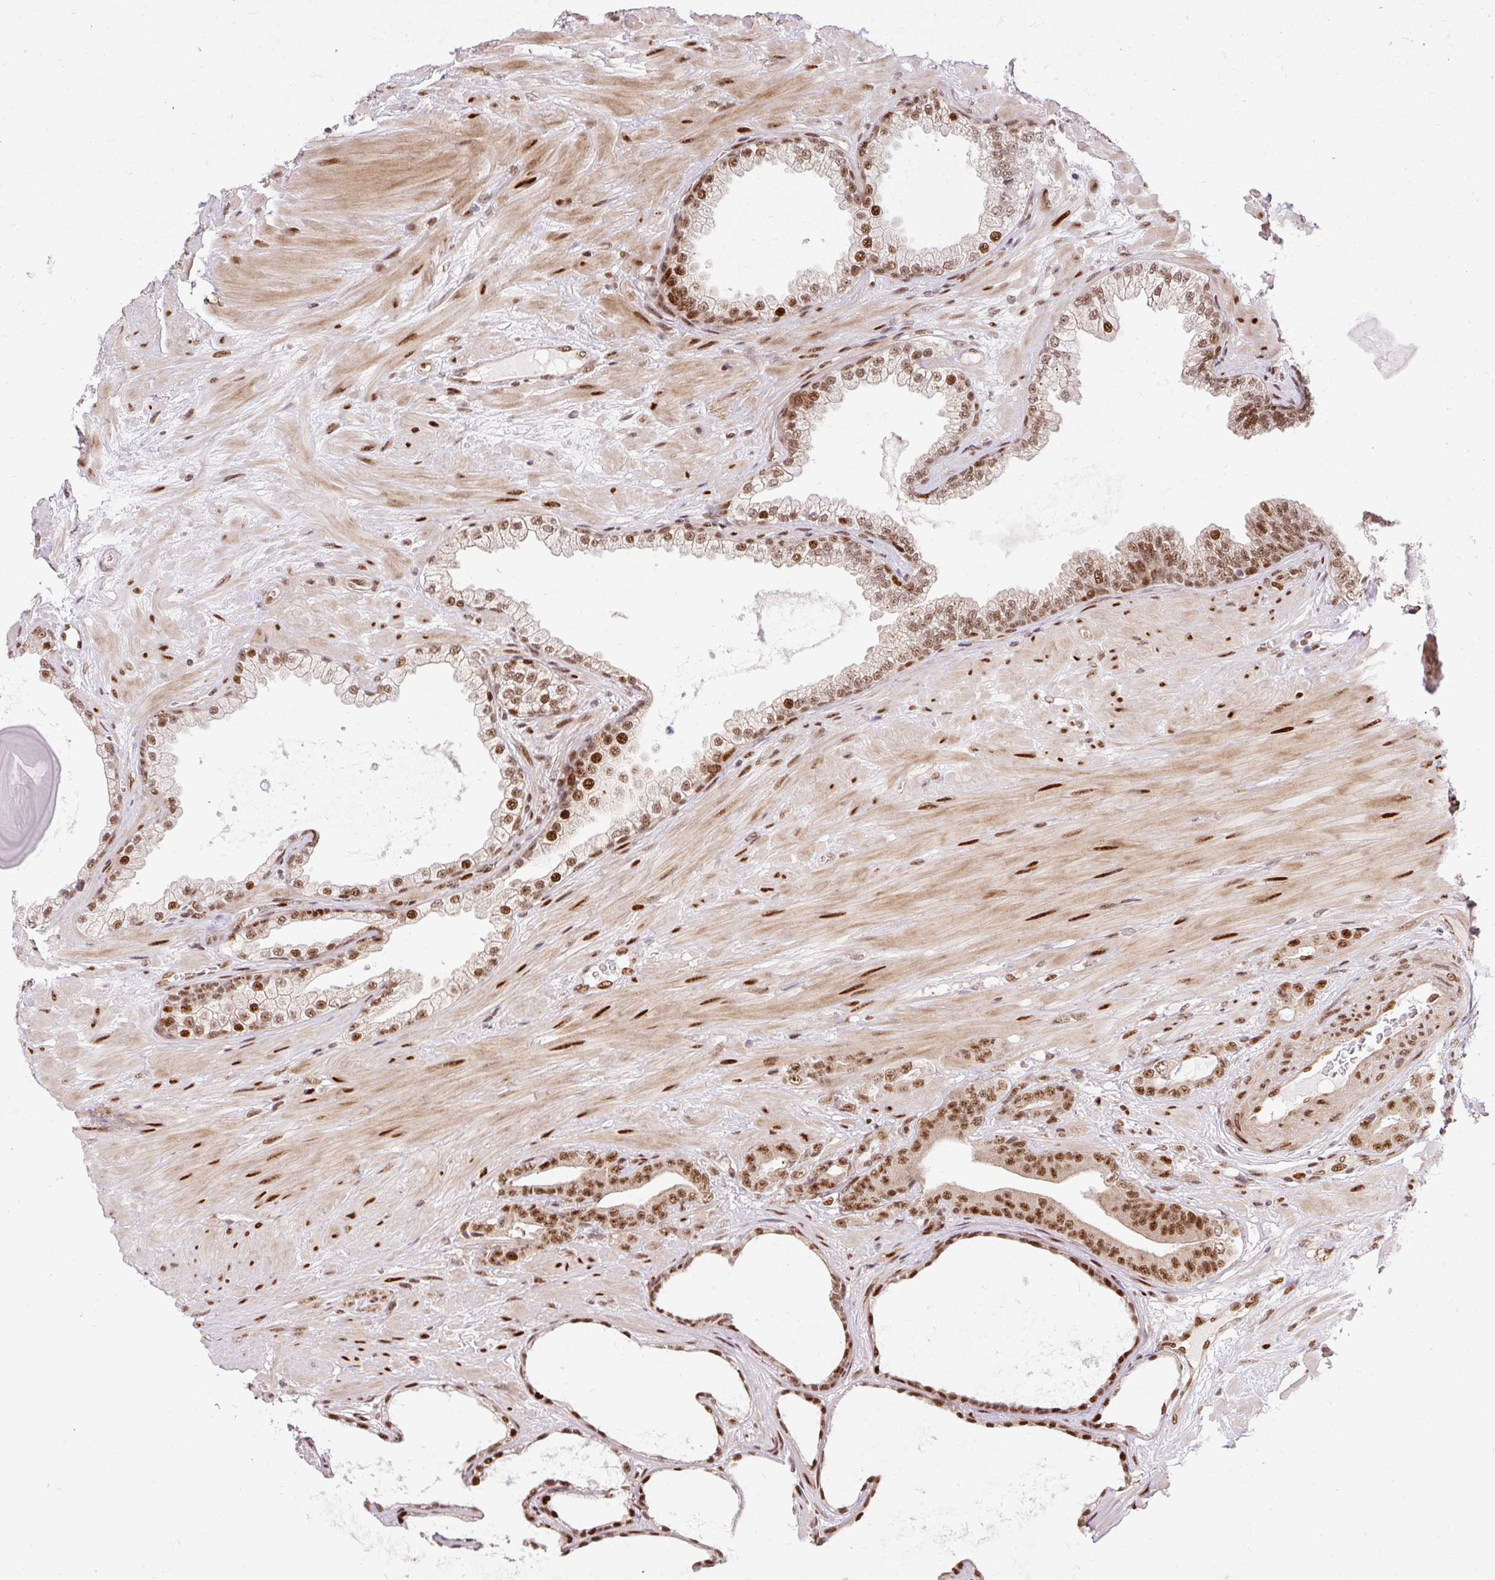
{"staining": {"intensity": "moderate", "quantity": ">75%", "location": "nuclear"}, "tissue": "prostate cancer", "cell_type": "Tumor cells", "image_type": "cancer", "snomed": [{"axis": "morphology", "description": "Adenocarcinoma, Low grade"}, {"axis": "topography", "description": "Prostate"}], "caption": "IHC micrograph of neoplastic tissue: prostate cancer stained using immunohistochemistry (IHC) exhibits medium levels of moderate protein expression localized specifically in the nuclear of tumor cells, appearing as a nuclear brown color.", "gene": "MECOM", "patient": {"sex": "male", "age": 61}}